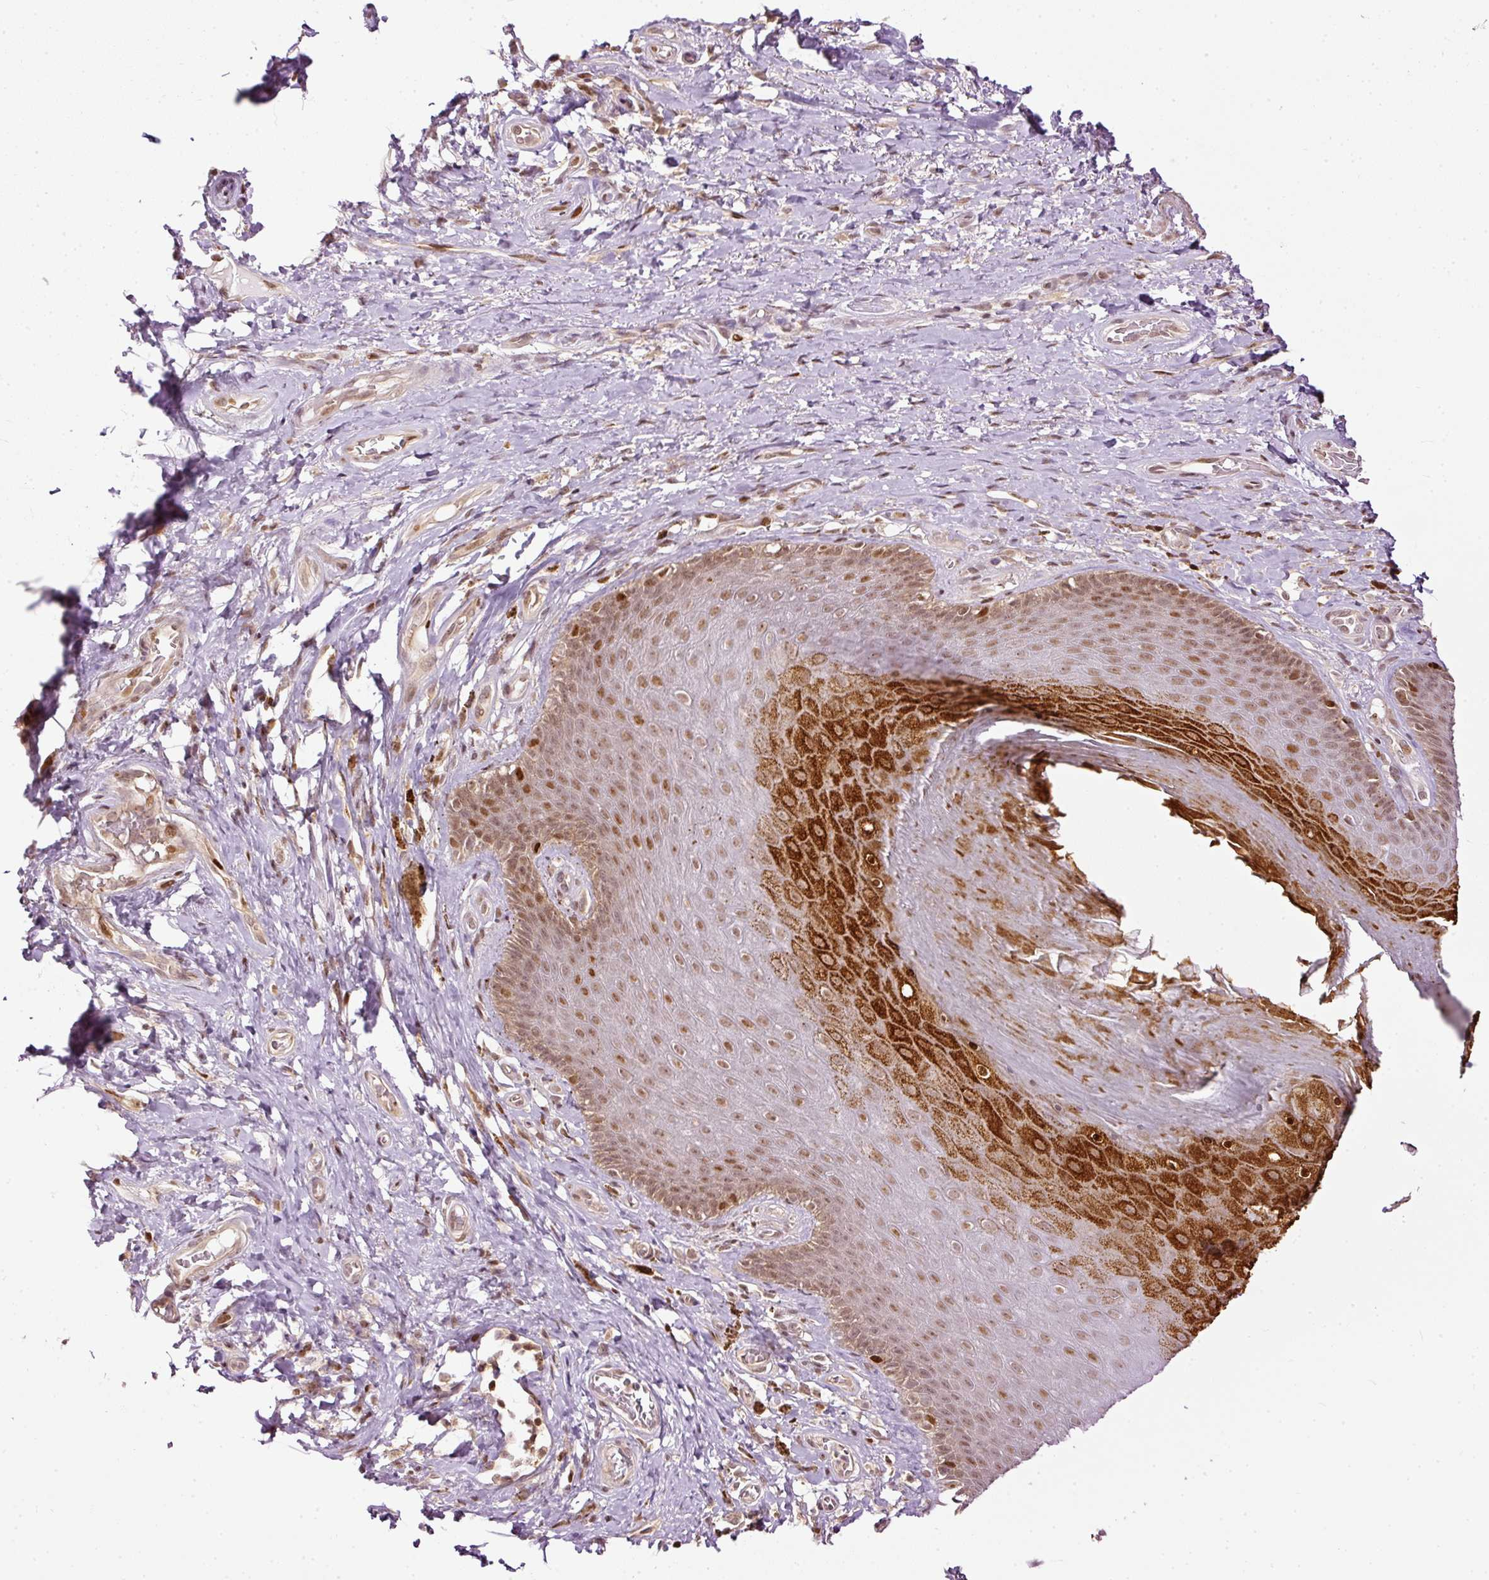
{"staining": {"intensity": "strong", "quantity": "25%-75%", "location": "cytoplasmic/membranous,nuclear"}, "tissue": "skin", "cell_type": "Epidermal cells", "image_type": "normal", "snomed": [{"axis": "morphology", "description": "Normal tissue, NOS"}, {"axis": "topography", "description": "Anal"}, {"axis": "topography", "description": "Peripheral nerve tissue"}], "caption": "Skin stained with DAB IHC reveals high levels of strong cytoplasmic/membranous,nuclear positivity in approximately 25%-75% of epidermal cells.", "gene": "ZNF778", "patient": {"sex": "male", "age": 53}}